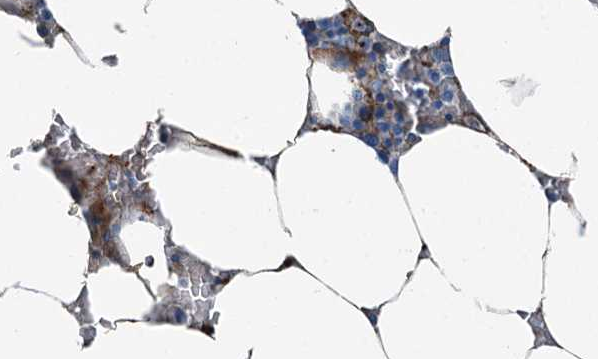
{"staining": {"intensity": "negative", "quantity": "none", "location": "none"}, "tissue": "bone marrow", "cell_type": "Hematopoietic cells", "image_type": "normal", "snomed": [{"axis": "morphology", "description": "Normal tissue, NOS"}, {"axis": "topography", "description": "Bone marrow"}], "caption": "Immunohistochemistry (IHC) micrograph of normal human bone marrow stained for a protein (brown), which demonstrates no staining in hematopoietic cells. (Stains: DAB (3,3'-diaminobenzidine) immunohistochemistry with hematoxylin counter stain, Microscopy: brightfield microscopy at high magnification).", "gene": "AXL", "patient": {"sex": "male", "age": 70}}